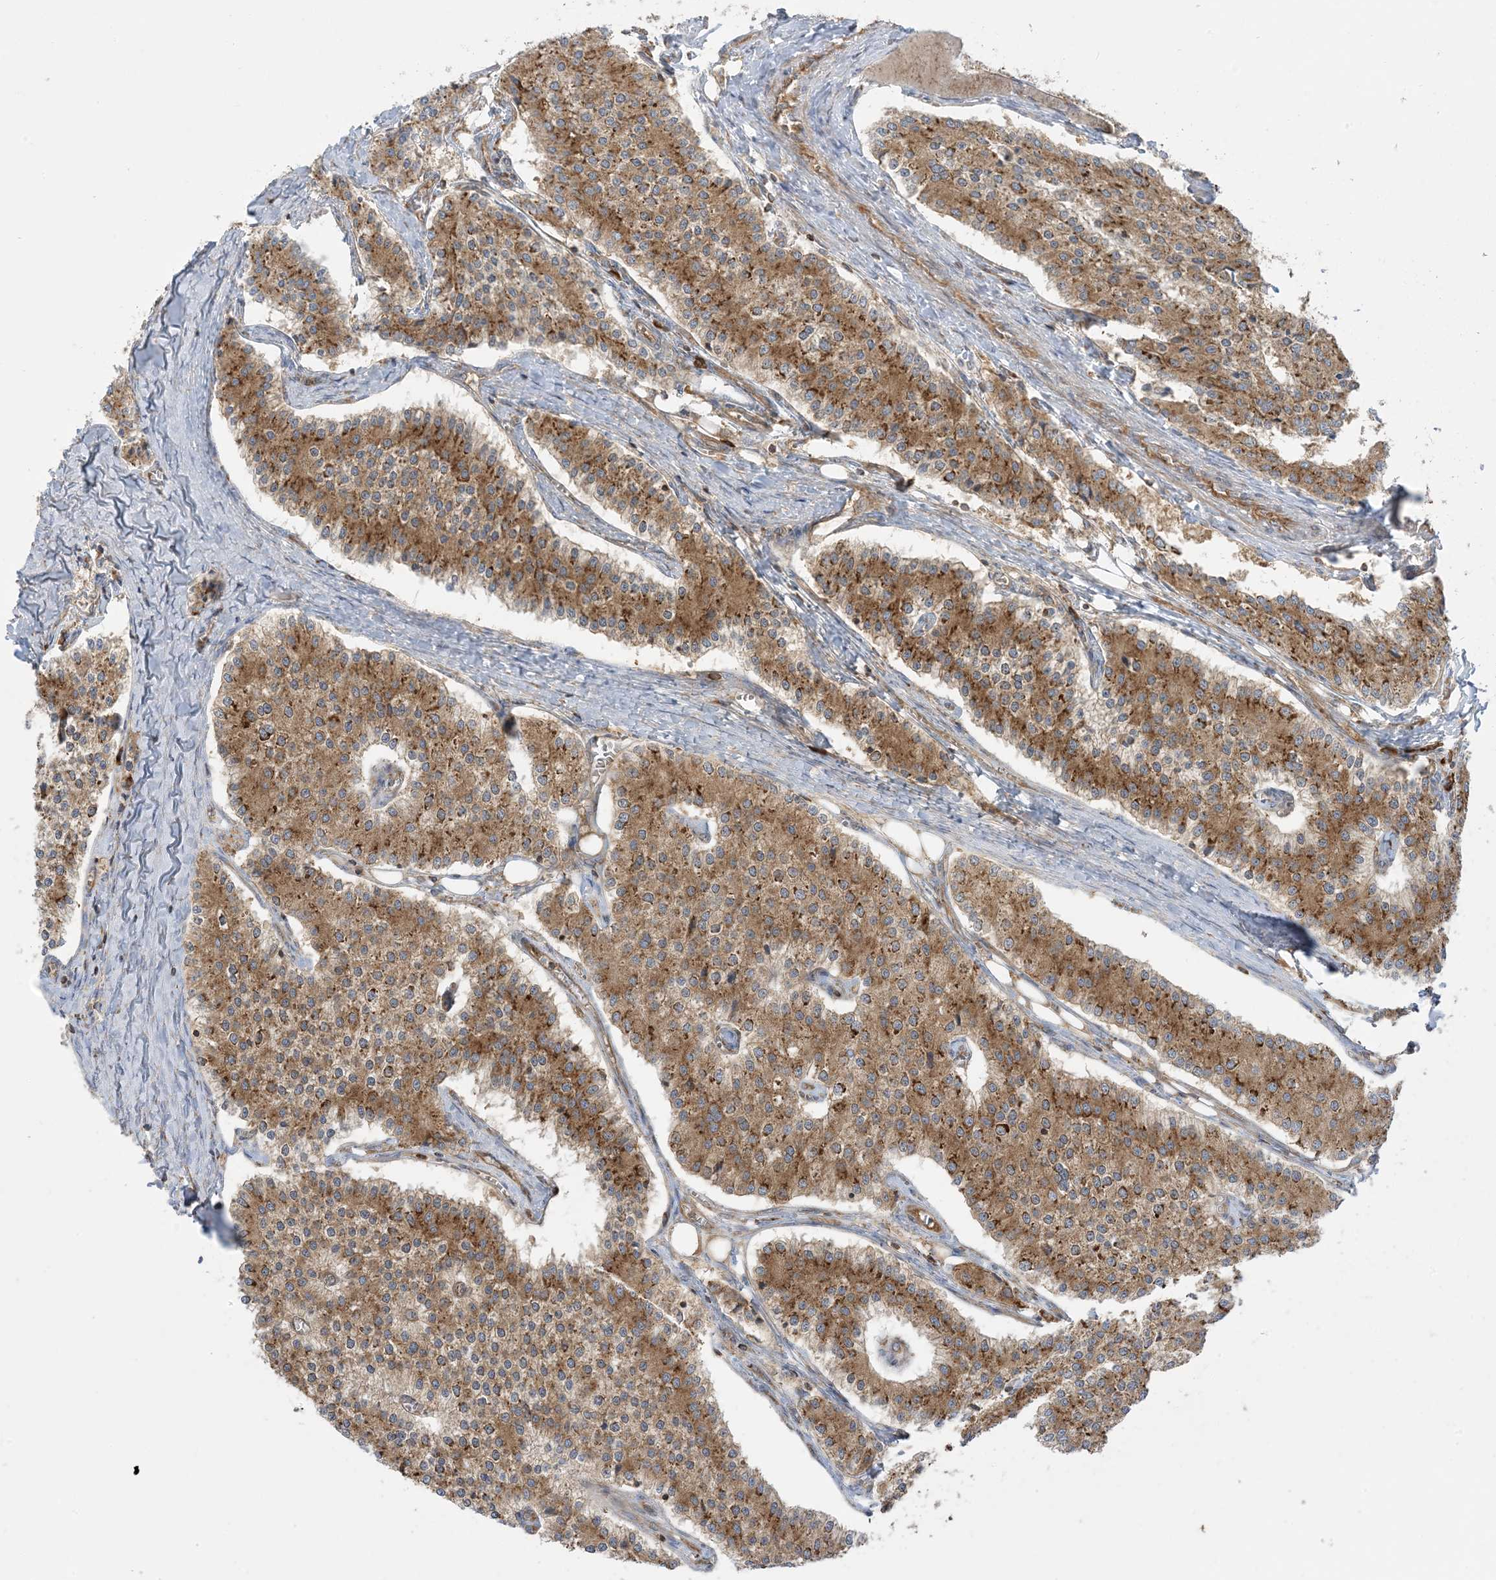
{"staining": {"intensity": "moderate", "quantity": ">75%", "location": "cytoplasmic/membranous"}, "tissue": "carcinoid", "cell_type": "Tumor cells", "image_type": "cancer", "snomed": [{"axis": "morphology", "description": "Carcinoid, malignant, NOS"}, {"axis": "topography", "description": "Colon"}], "caption": "This histopathology image shows immunohistochemistry staining of malignant carcinoid, with medium moderate cytoplasmic/membranous positivity in about >75% of tumor cells.", "gene": "SRP72", "patient": {"sex": "female", "age": 52}}